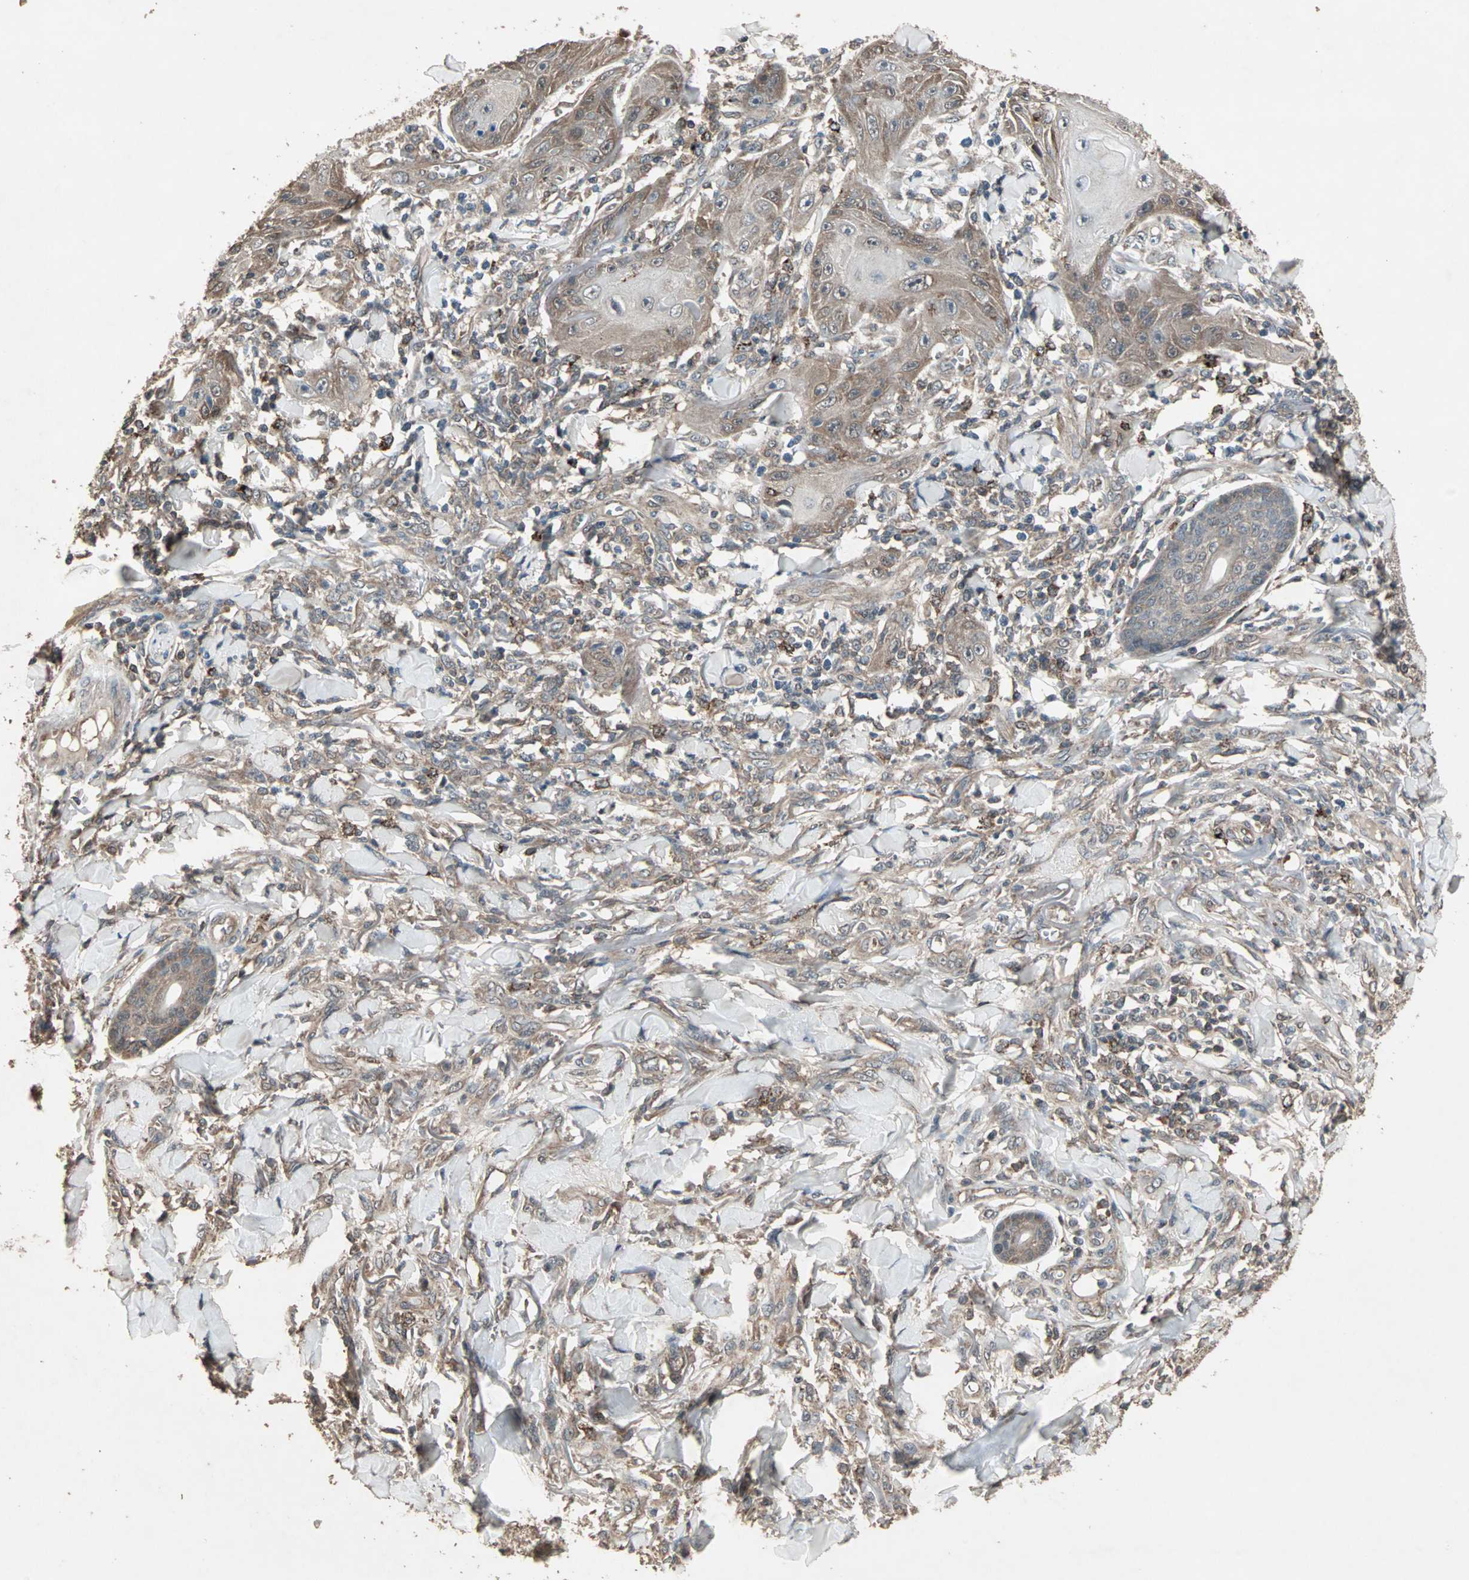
{"staining": {"intensity": "moderate", "quantity": ">75%", "location": "cytoplasmic/membranous"}, "tissue": "skin cancer", "cell_type": "Tumor cells", "image_type": "cancer", "snomed": [{"axis": "morphology", "description": "Squamous cell carcinoma, NOS"}, {"axis": "topography", "description": "Skin"}], "caption": "IHC photomicrograph of squamous cell carcinoma (skin) stained for a protein (brown), which displays medium levels of moderate cytoplasmic/membranous expression in about >75% of tumor cells.", "gene": "UBAC1", "patient": {"sex": "female", "age": 78}}